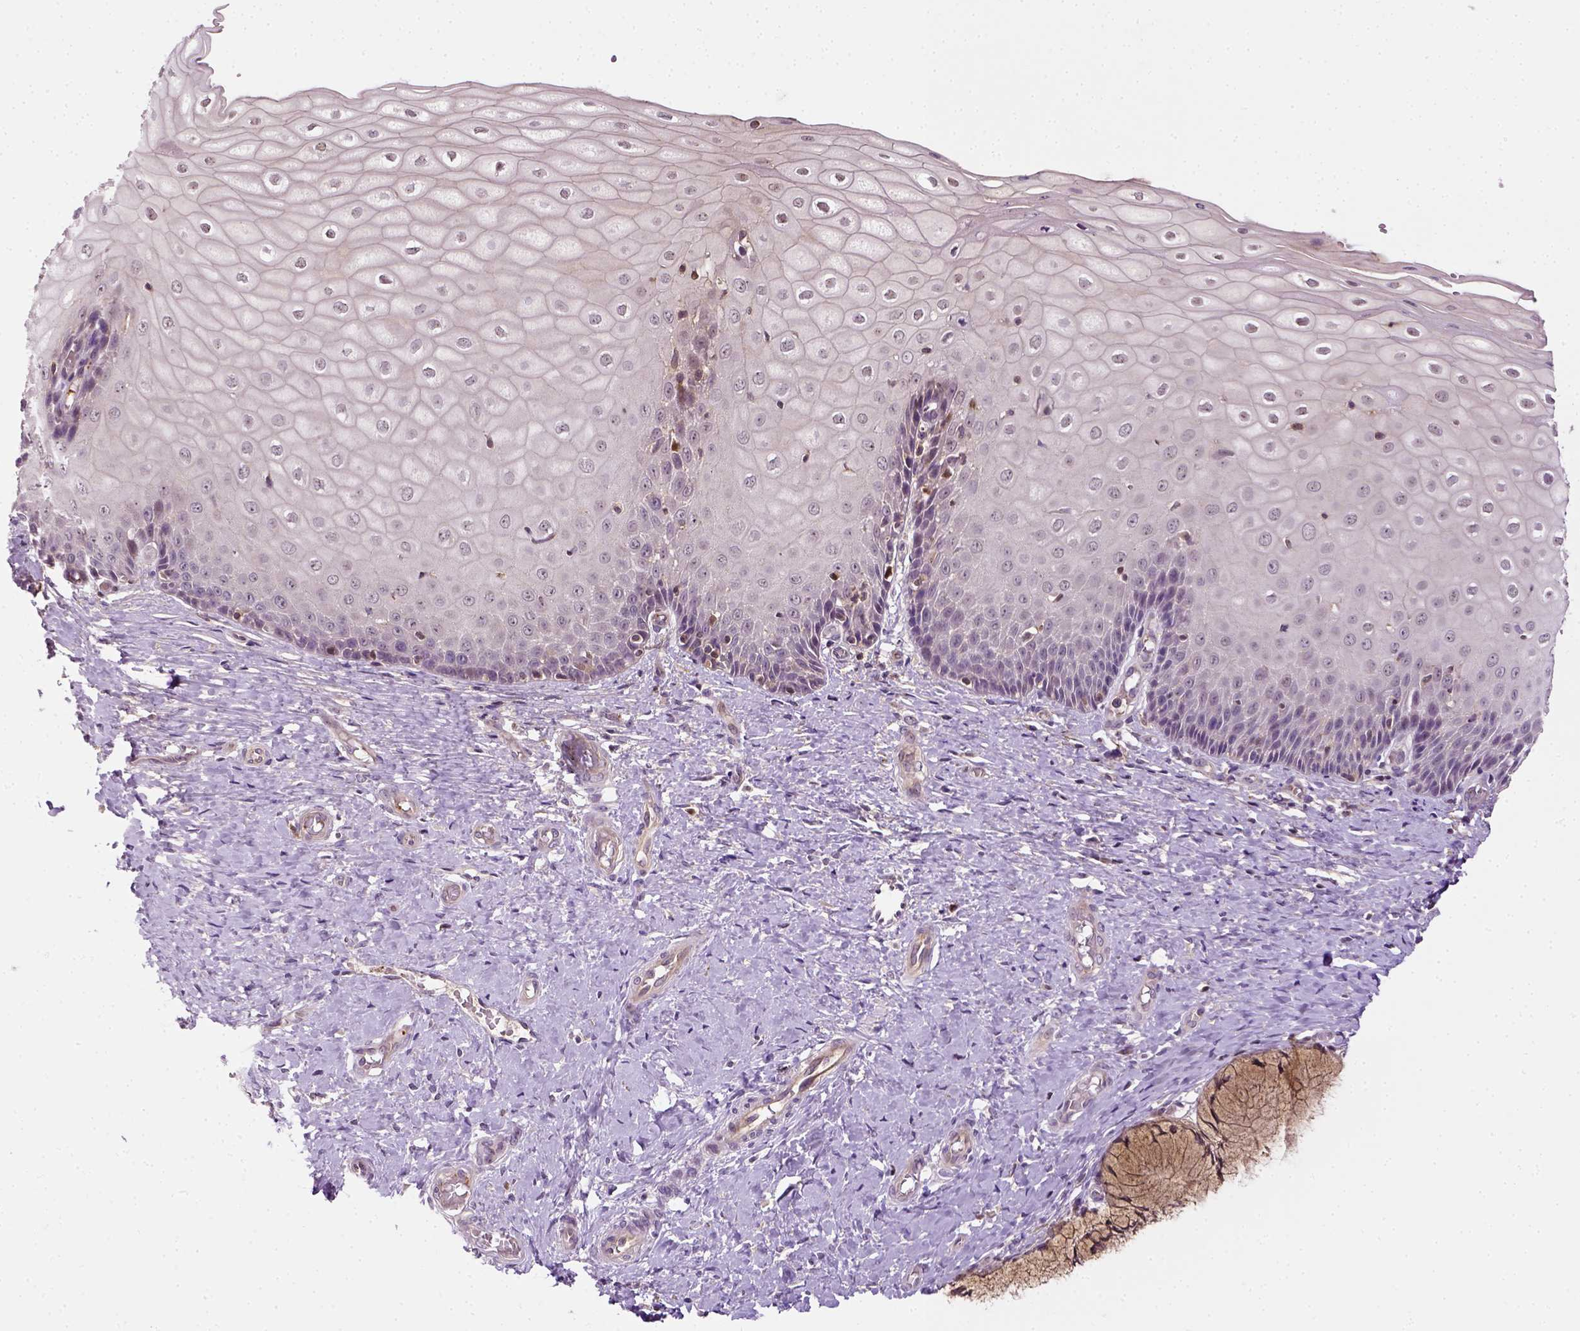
{"staining": {"intensity": "moderate", "quantity": ">75%", "location": "cytoplasmic/membranous"}, "tissue": "cervix", "cell_type": "Glandular cells", "image_type": "normal", "snomed": [{"axis": "morphology", "description": "Normal tissue, NOS"}, {"axis": "topography", "description": "Cervix"}], "caption": "Protein staining of normal cervix displays moderate cytoplasmic/membranous expression in about >75% of glandular cells.", "gene": "MATK", "patient": {"sex": "female", "age": 37}}